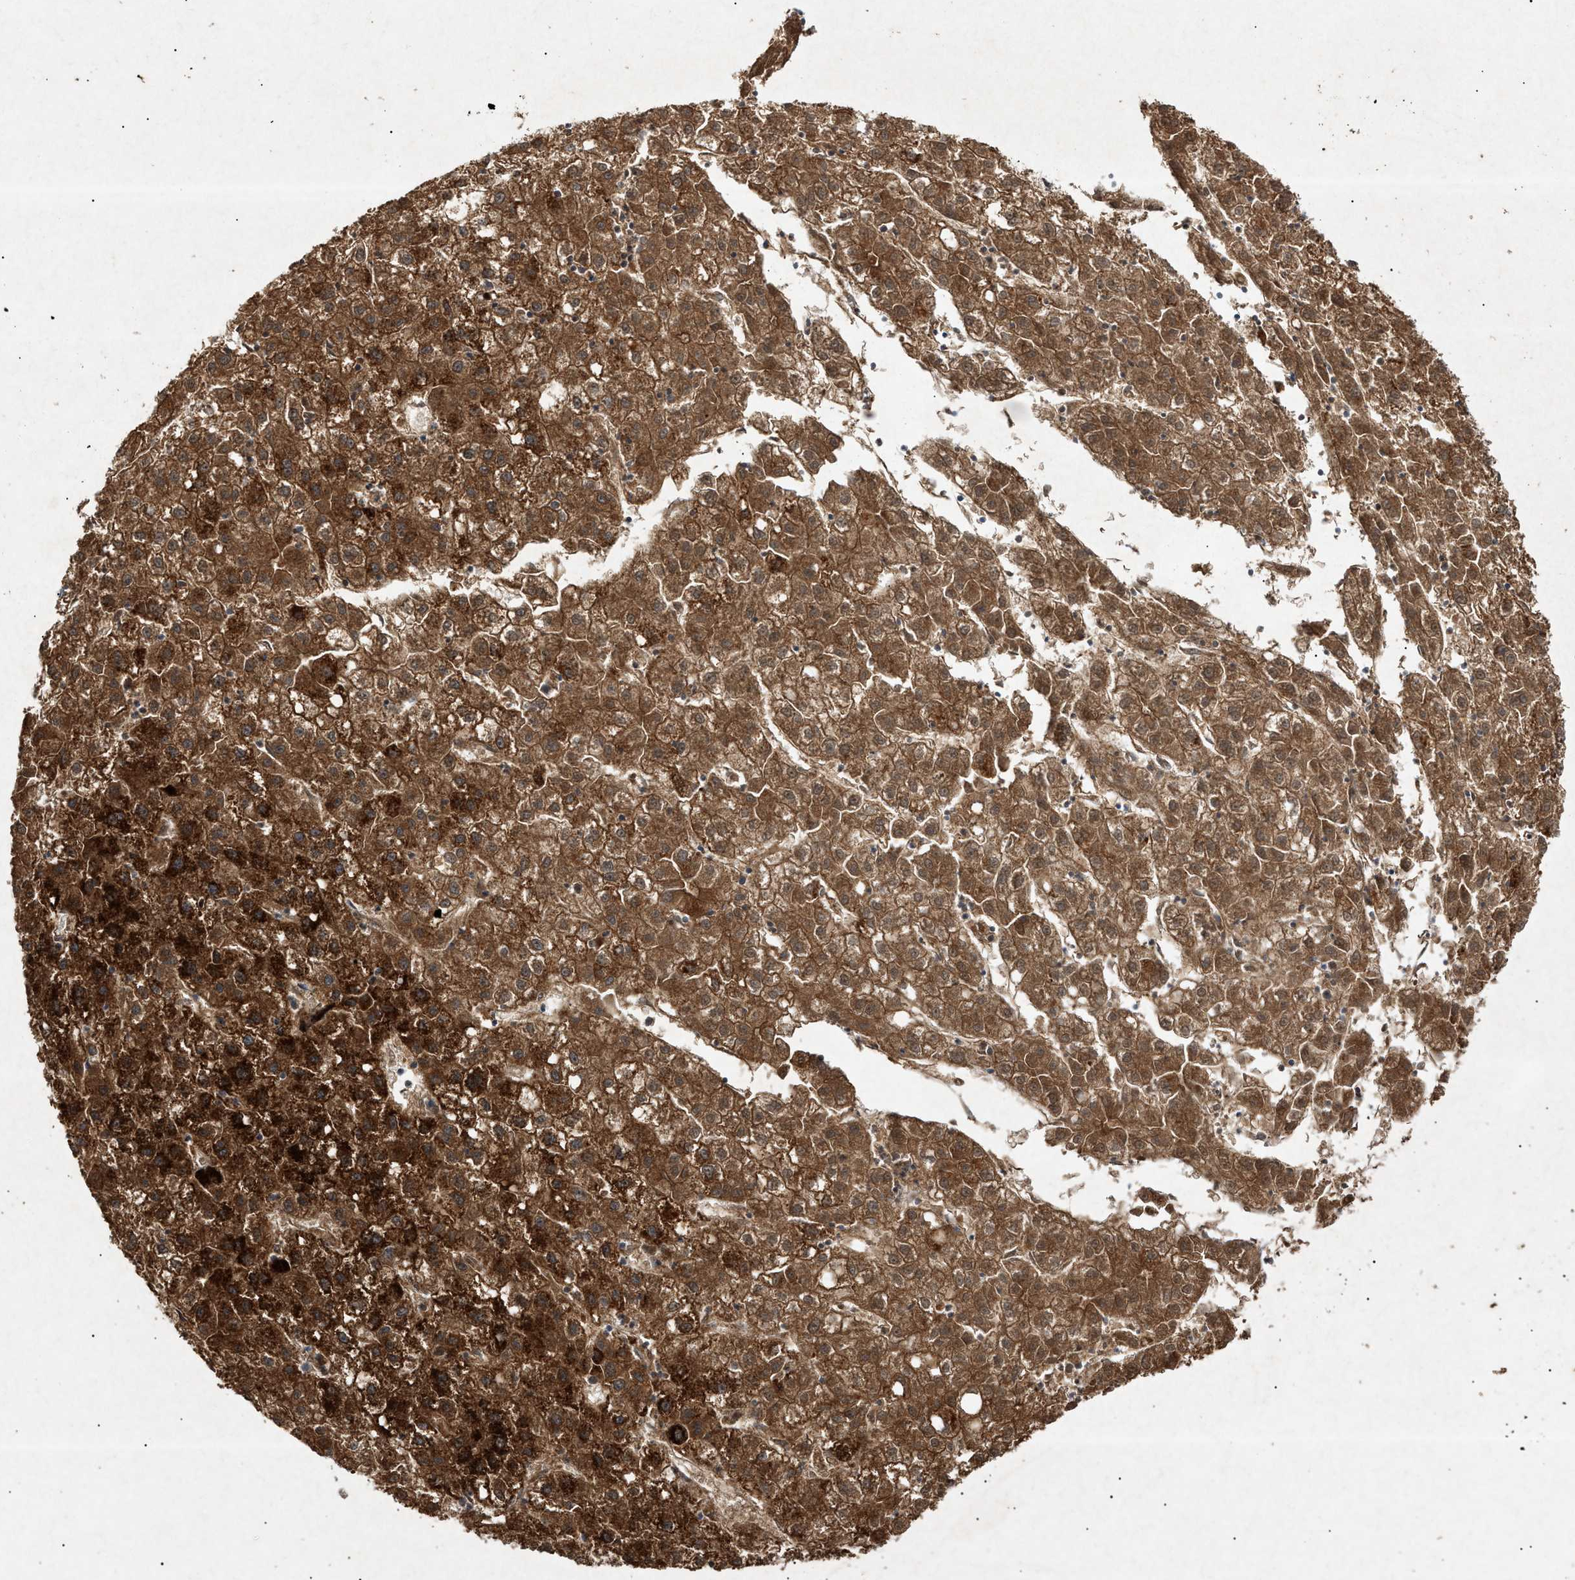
{"staining": {"intensity": "strong", "quantity": ">75%", "location": "cytoplasmic/membranous"}, "tissue": "liver cancer", "cell_type": "Tumor cells", "image_type": "cancer", "snomed": [{"axis": "morphology", "description": "Carcinoma, Hepatocellular, NOS"}, {"axis": "topography", "description": "Liver"}], "caption": "Immunohistochemistry (DAB (3,3'-diaminobenzidine)) staining of human liver cancer (hepatocellular carcinoma) displays strong cytoplasmic/membranous protein positivity in approximately >75% of tumor cells. Nuclei are stained in blue.", "gene": "MTCH1", "patient": {"sex": "male", "age": 72}}